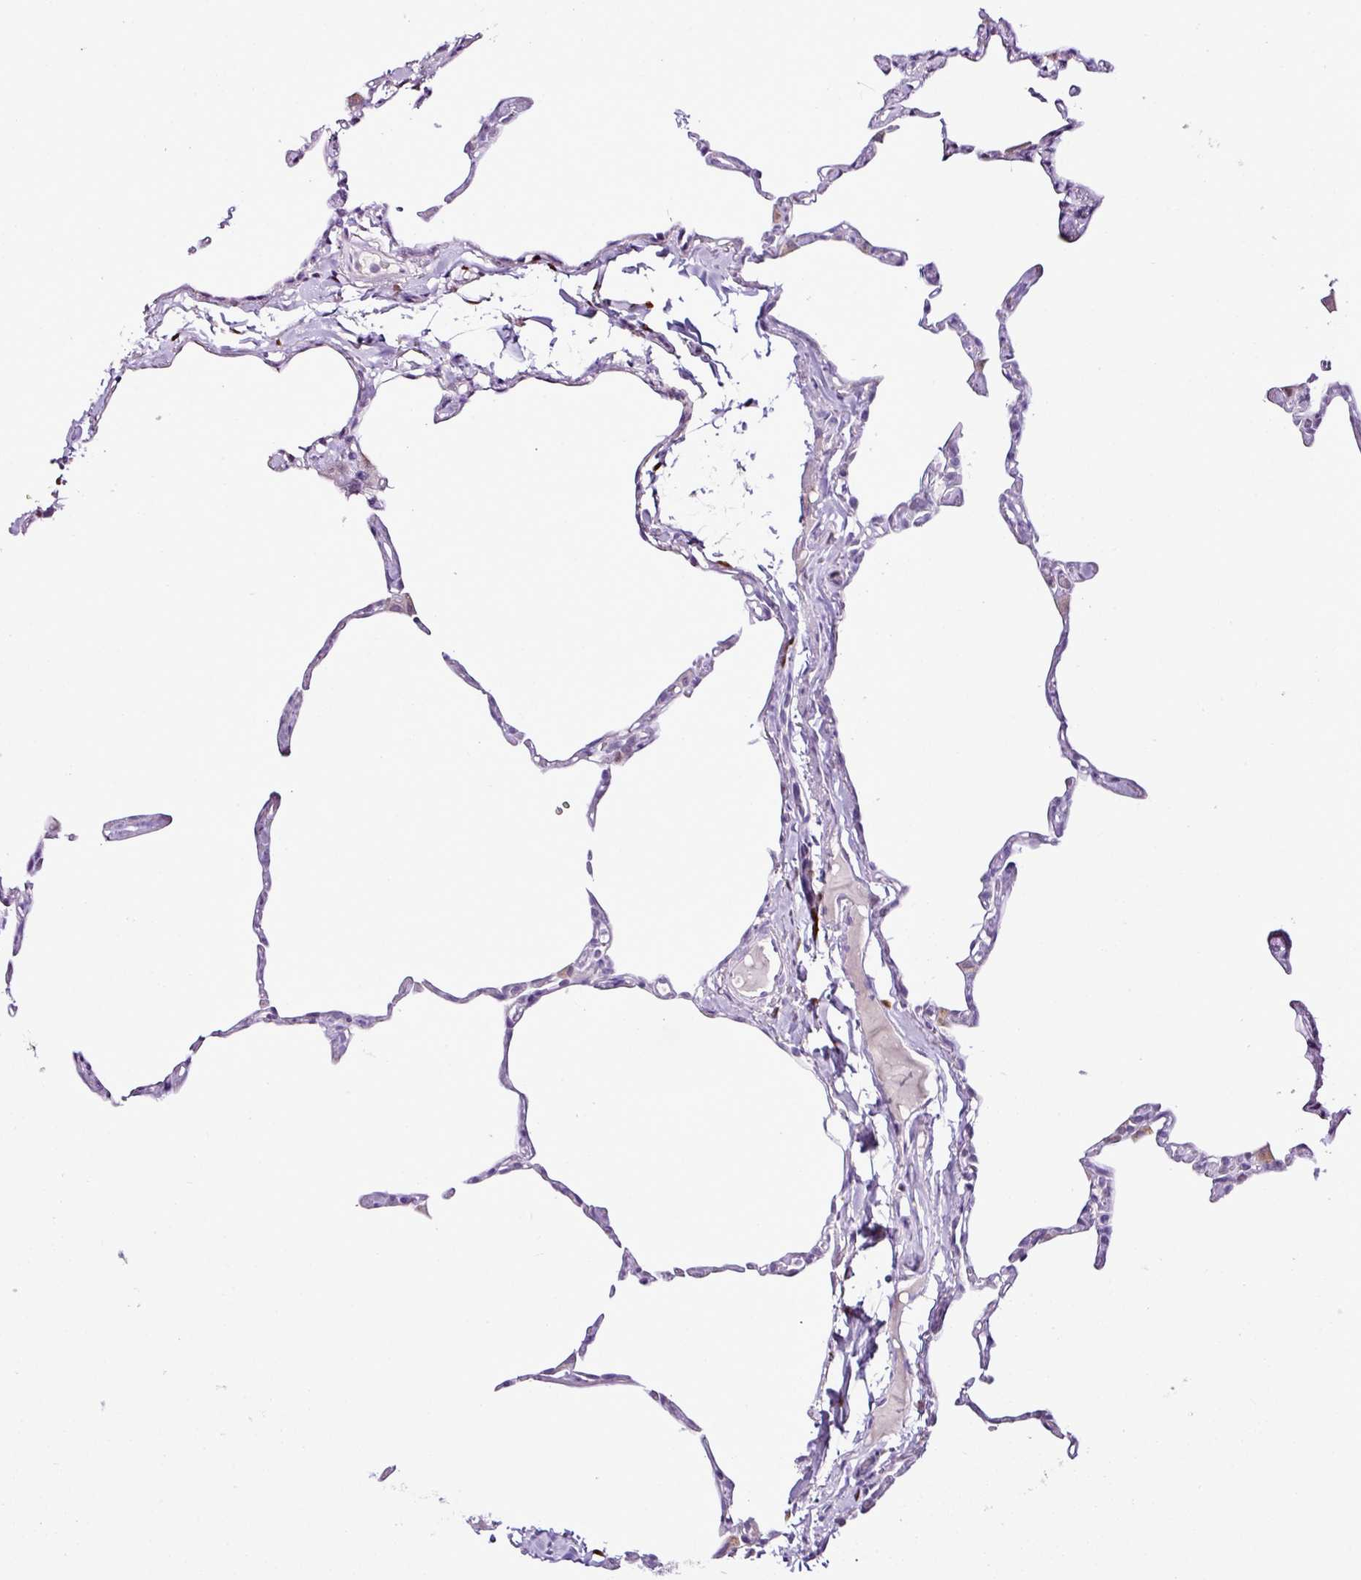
{"staining": {"intensity": "negative", "quantity": "none", "location": "none"}, "tissue": "lung", "cell_type": "Alveolar cells", "image_type": "normal", "snomed": [{"axis": "morphology", "description": "Normal tissue, NOS"}, {"axis": "topography", "description": "Lung"}], "caption": "DAB immunohistochemical staining of unremarkable human lung reveals no significant staining in alveolar cells. The staining is performed using DAB brown chromogen with nuclei counter-stained in using hematoxylin.", "gene": "ESR1", "patient": {"sex": "male", "age": 65}}